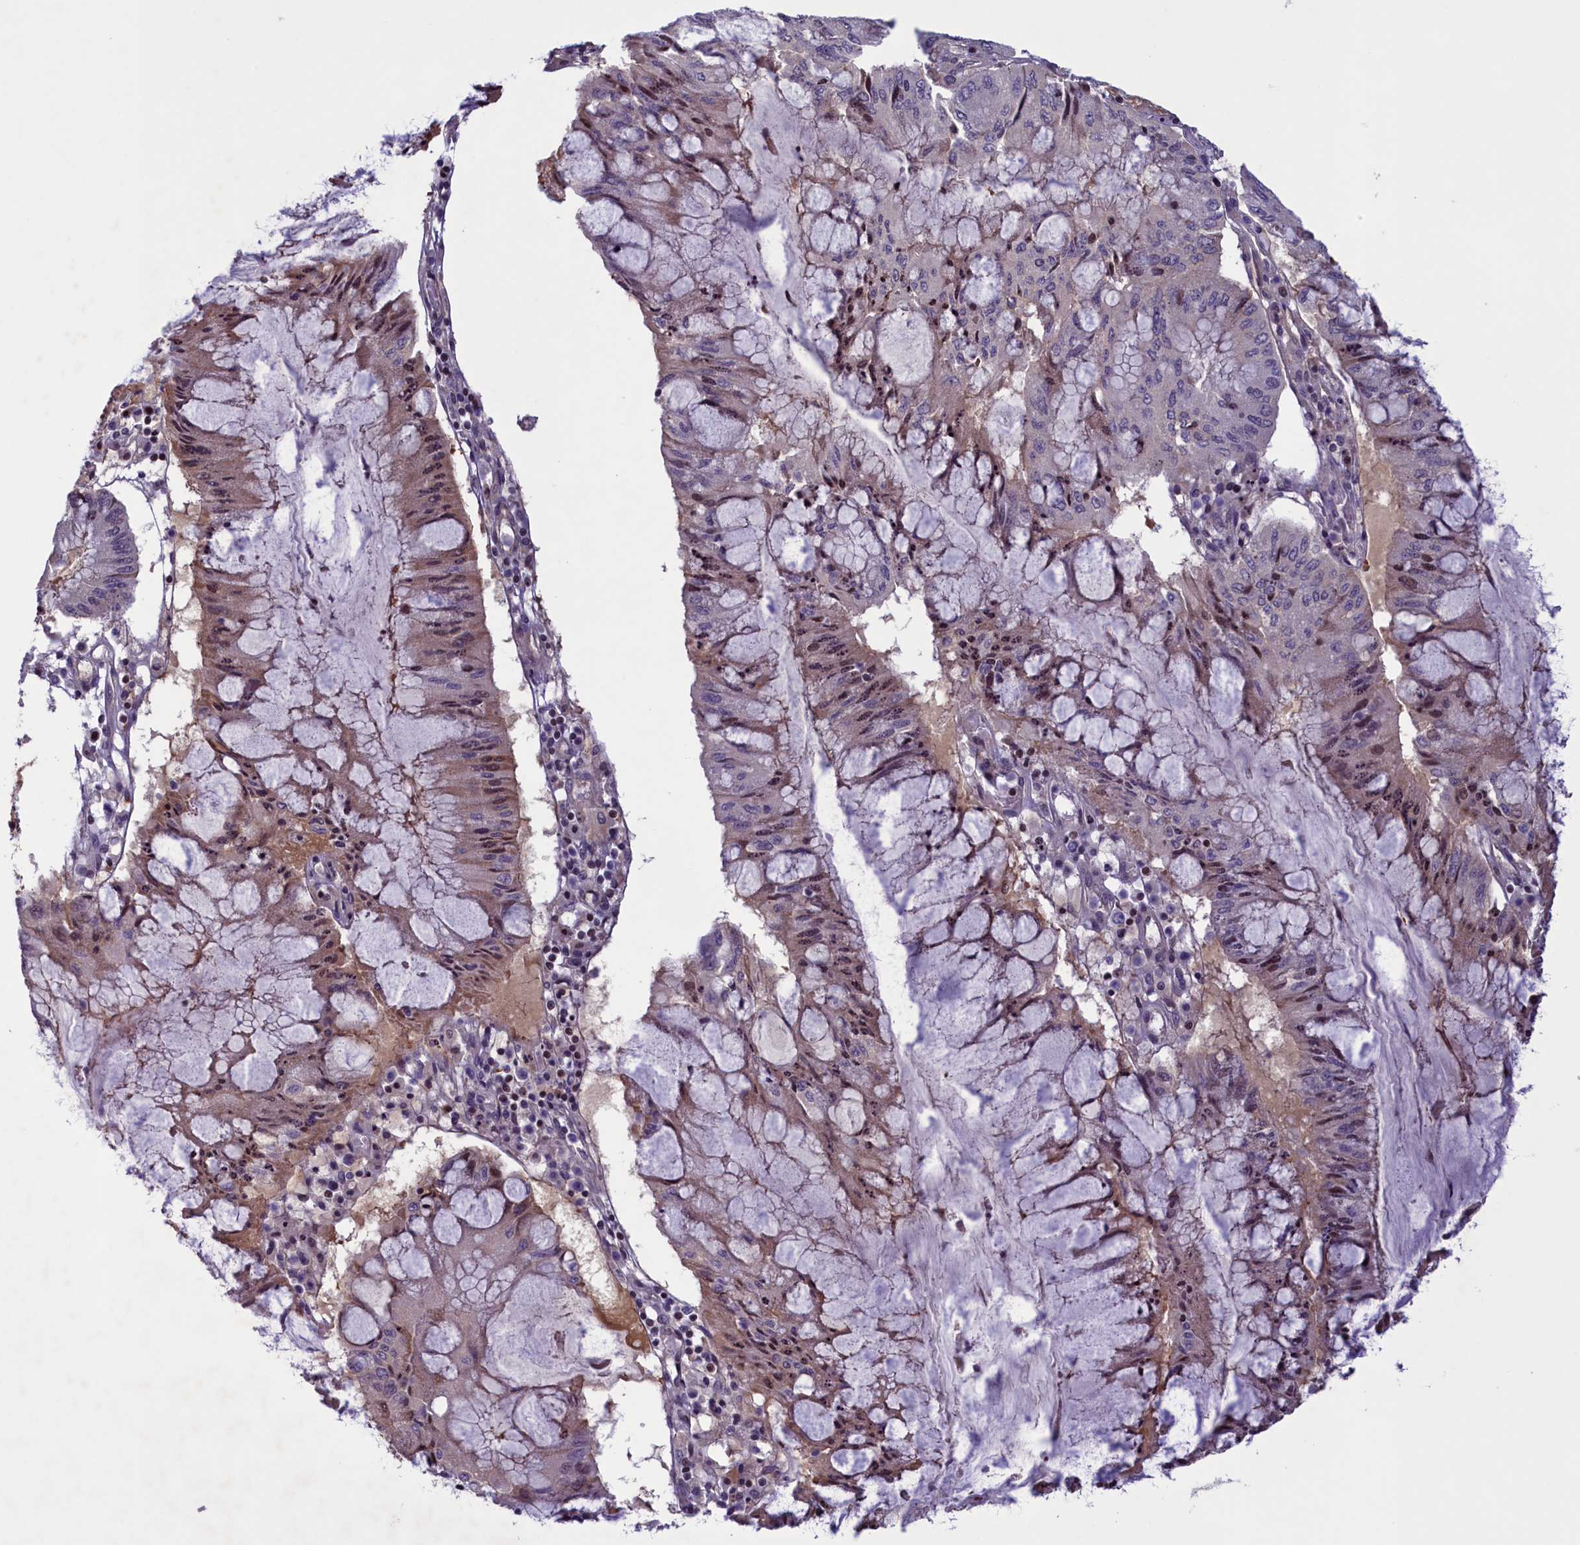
{"staining": {"intensity": "moderate", "quantity": "<25%", "location": "nuclear"}, "tissue": "pancreatic cancer", "cell_type": "Tumor cells", "image_type": "cancer", "snomed": [{"axis": "morphology", "description": "Adenocarcinoma, NOS"}, {"axis": "topography", "description": "Pancreas"}], "caption": "Pancreatic cancer stained for a protein exhibits moderate nuclear positivity in tumor cells.", "gene": "MAN2C1", "patient": {"sex": "female", "age": 50}}